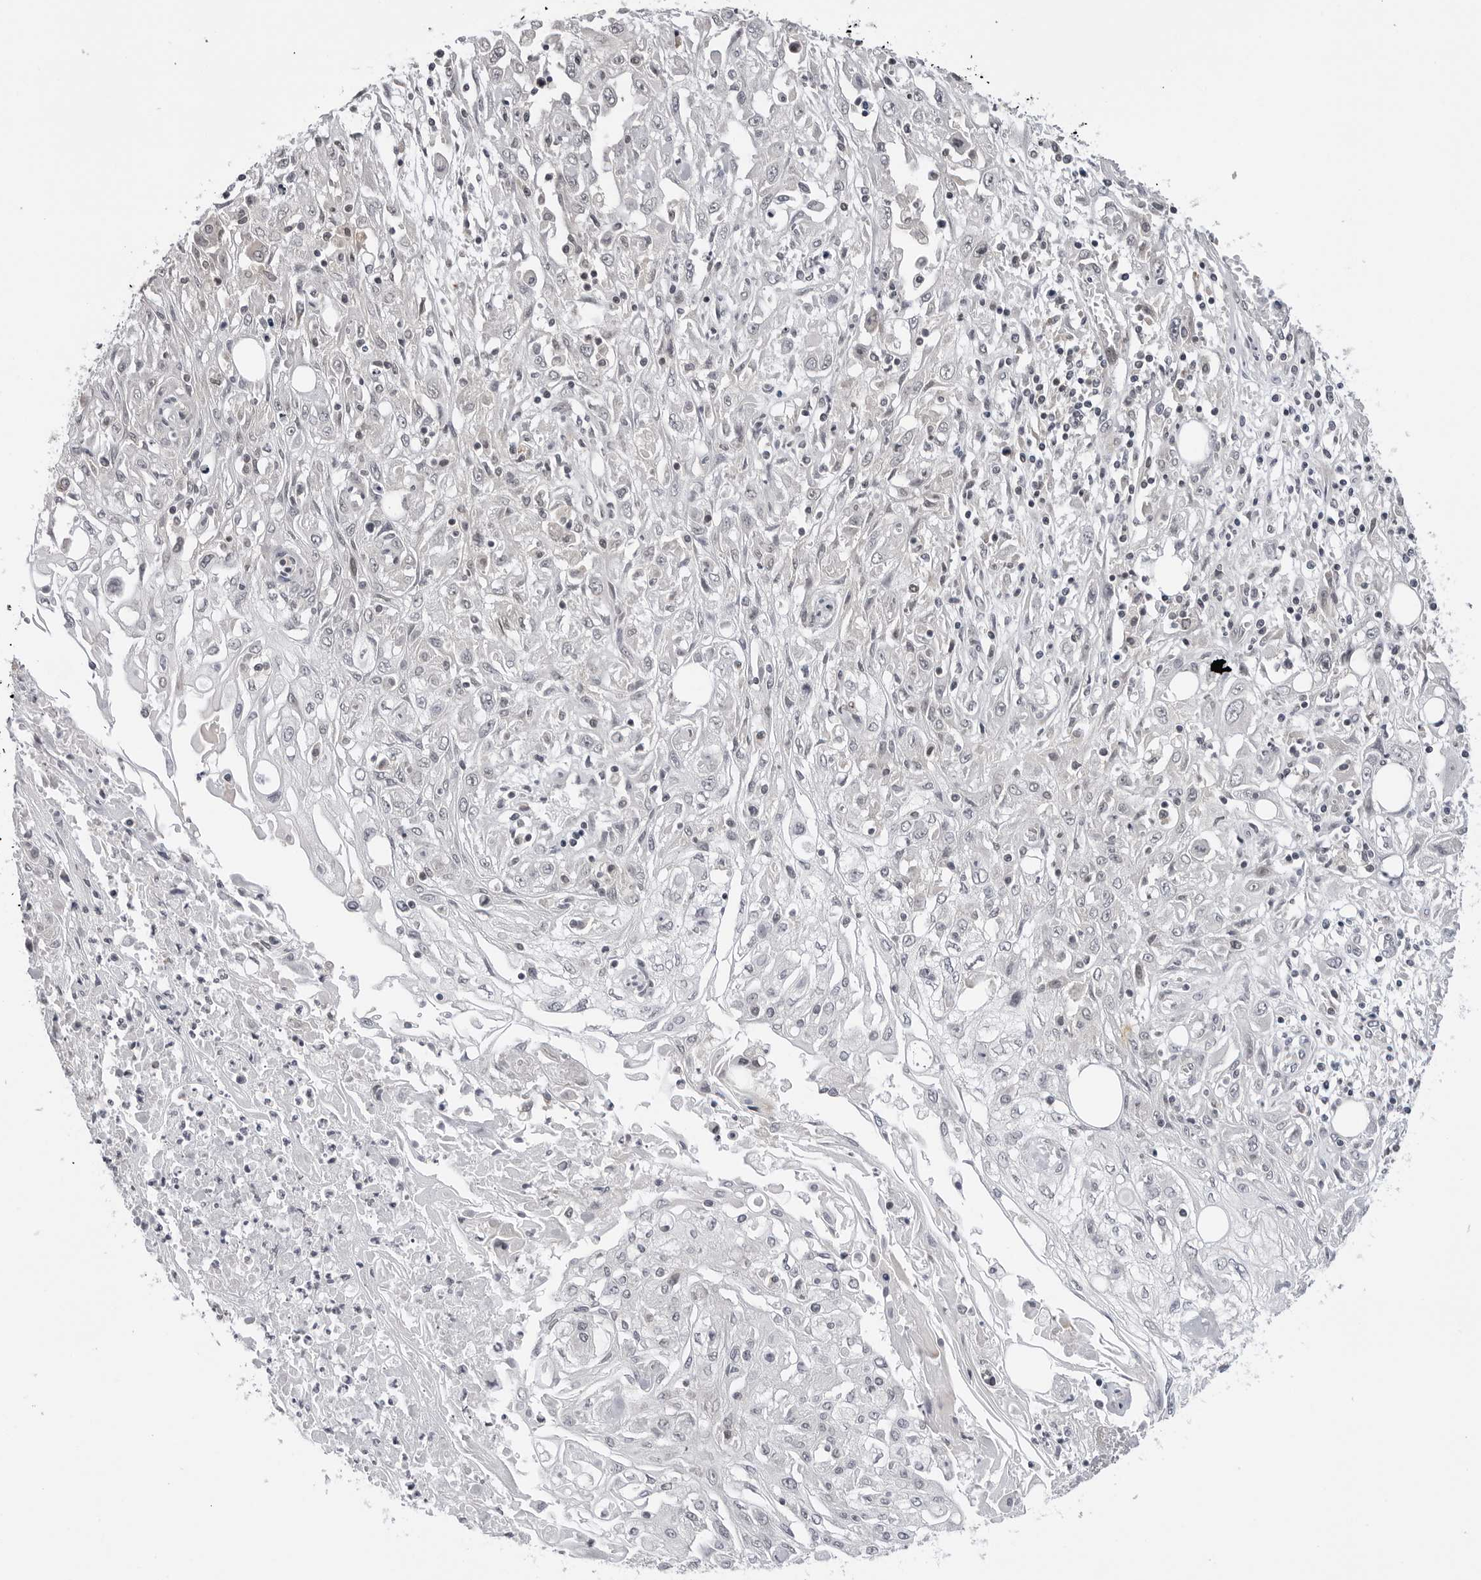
{"staining": {"intensity": "negative", "quantity": "none", "location": "none"}, "tissue": "skin cancer", "cell_type": "Tumor cells", "image_type": "cancer", "snomed": [{"axis": "morphology", "description": "Squamous cell carcinoma, NOS"}, {"axis": "morphology", "description": "Squamous cell carcinoma, metastatic, NOS"}, {"axis": "topography", "description": "Skin"}, {"axis": "topography", "description": "Lymph node"}], "caption": "An IHC photomicrograph of skin cancer (squamous cell carcinoma) is shown. There is no staining in tumor cells of skin cancer (squamous cell carcinoma).", "gene": "ADAMTS5", "patient": {"sex": "male", "age": 75}}